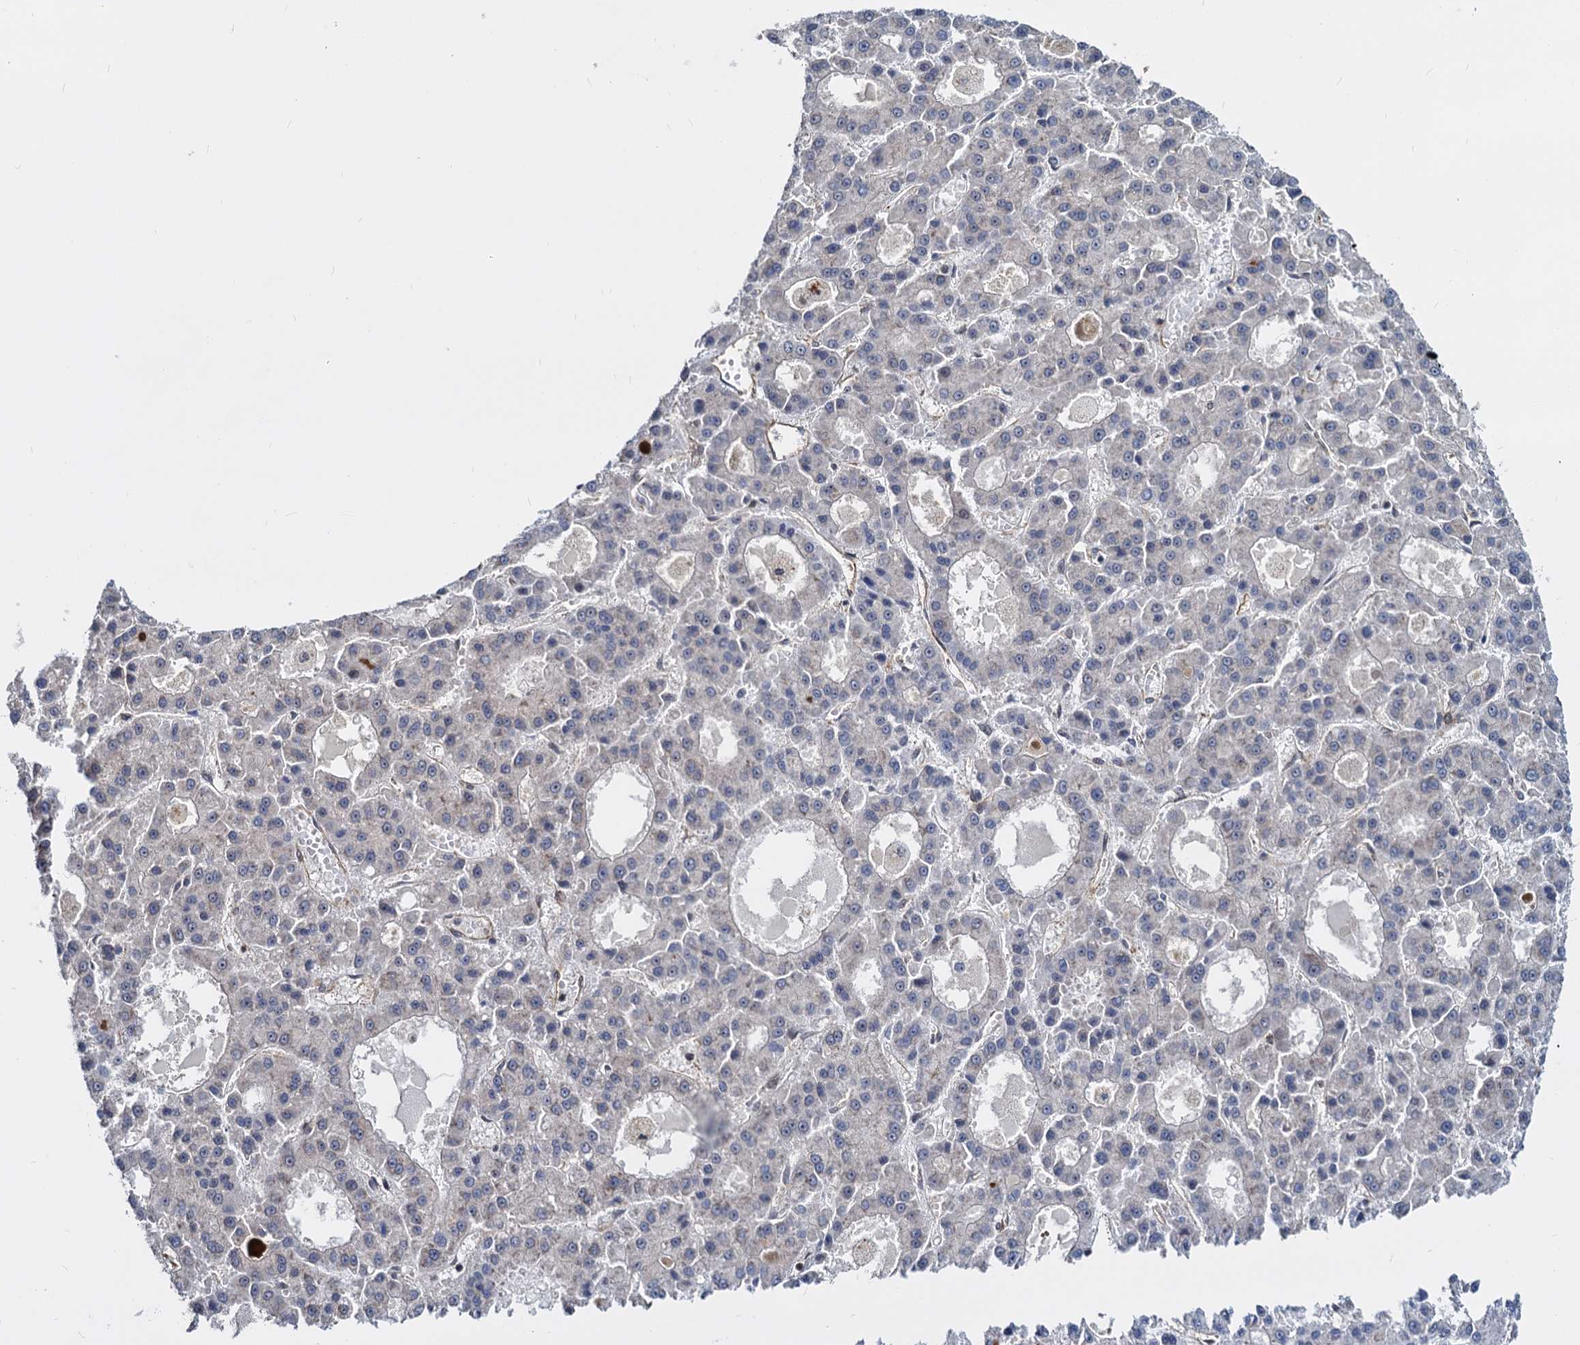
{"staining": {"intensity": "negative", "quantity": "none", "location": "none"}, "tissue": "liver cancer", "cell_type": "Tumor cells", "image_type": "cancer", "snomed": [{"axis": "morphology", "description": "Carcinoma, Hepatocellular, NOS"}, {"axis": "topography", "description": "Liver"}], "caption": "Hepatocellular carcinoma (liver) was stained to show a protein in brown. There is no significant positivity in tumor cells.", "gene": "UBLCP1", "patient": {"sex": "male", "age": 70}}